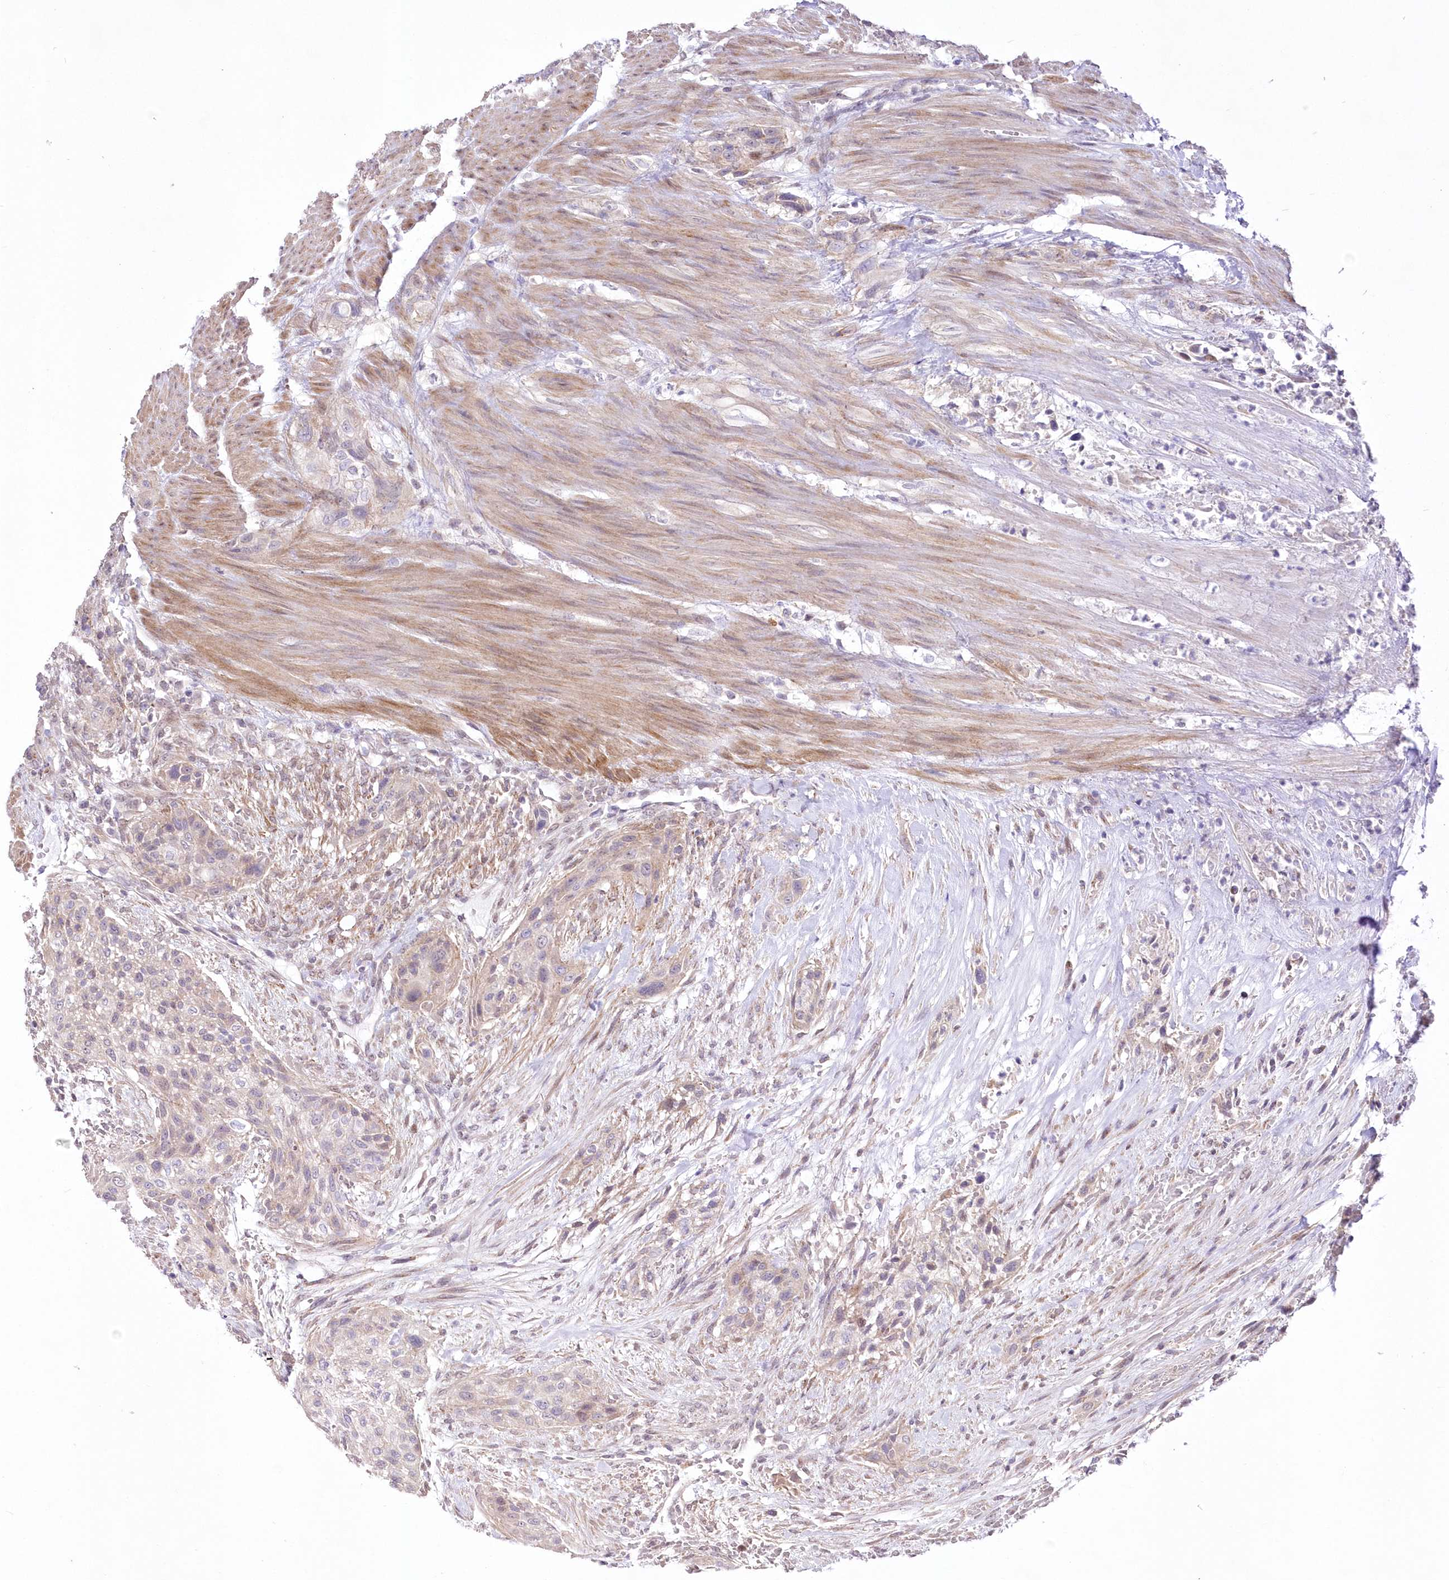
{"staining": {"intensity": "weak", "quantity": "<25%", "location": "cytoplasmic/membranous"}, "tissue": "urothelial cancer", "cell_type": "Tumor cells", "image_type": "cancer", "snomed": [{"axis": "morphology", "description": "Urothelial carcinoma, High grade"}, {"axis": "topography", "description": "Urinary bladder"}], "caption": "There is no significant positivity in tumor cells of high-grade urothelial carcinoma.", "gene": "FAM241B", "patient": {"sex": "male", "age": 35}}